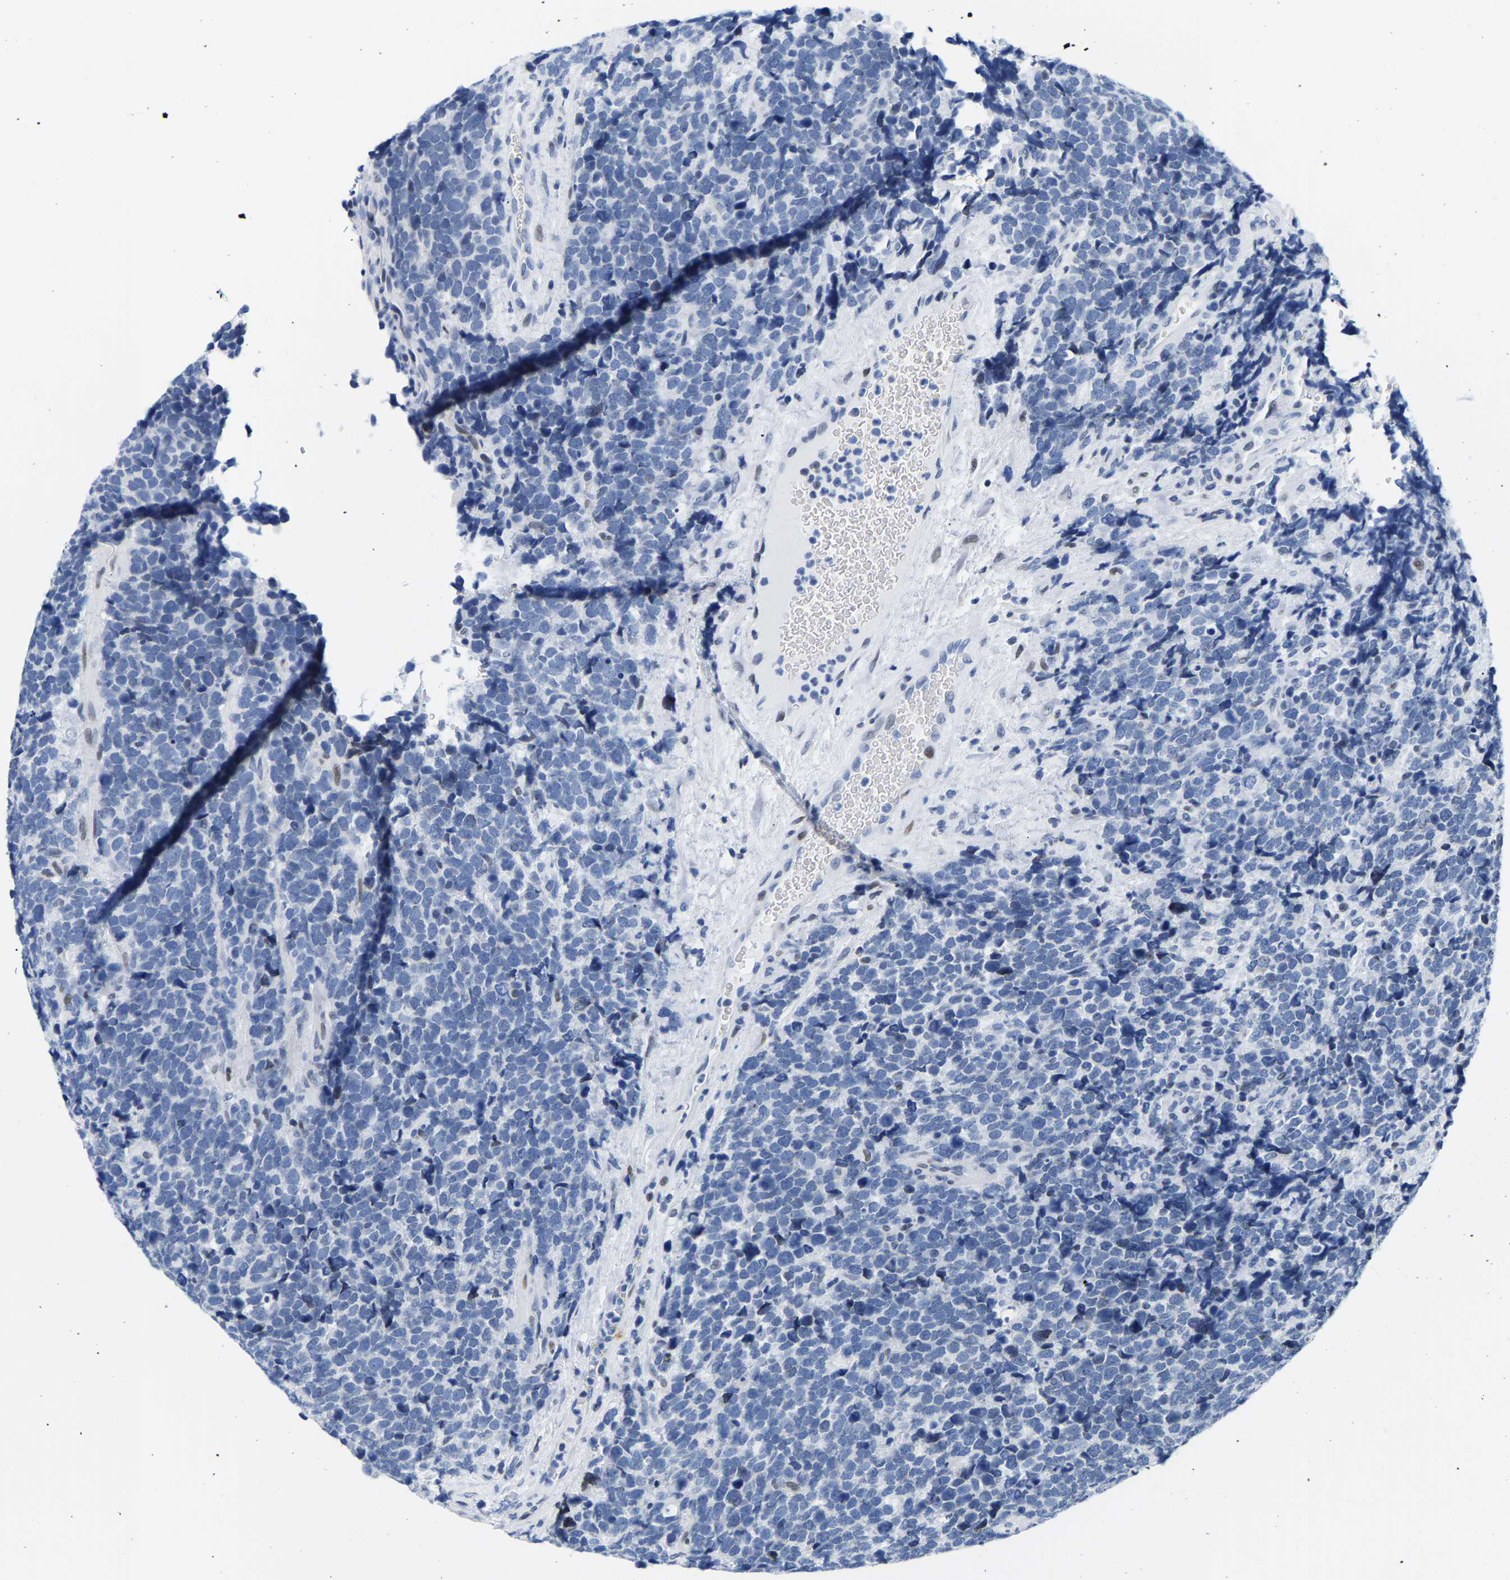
{"staining": {"intensity": "negative", "quantity": "none", "location": "none"}, "tissue": "urothelial cancer", "cell_type": "Tumor cells", "image_type": "cancer", "snomed": [{"axis": "morphology", "description": "Urothelial carcinoma, High grade"}, {"axis": "topography", "description": "Urinary bladder"}], "caption": "A photomicrograph of human urothelial cancer is negative for staining in tumor cells.", "gene": "UPK3A", "patient": {"sex": "female", "age": 82}}